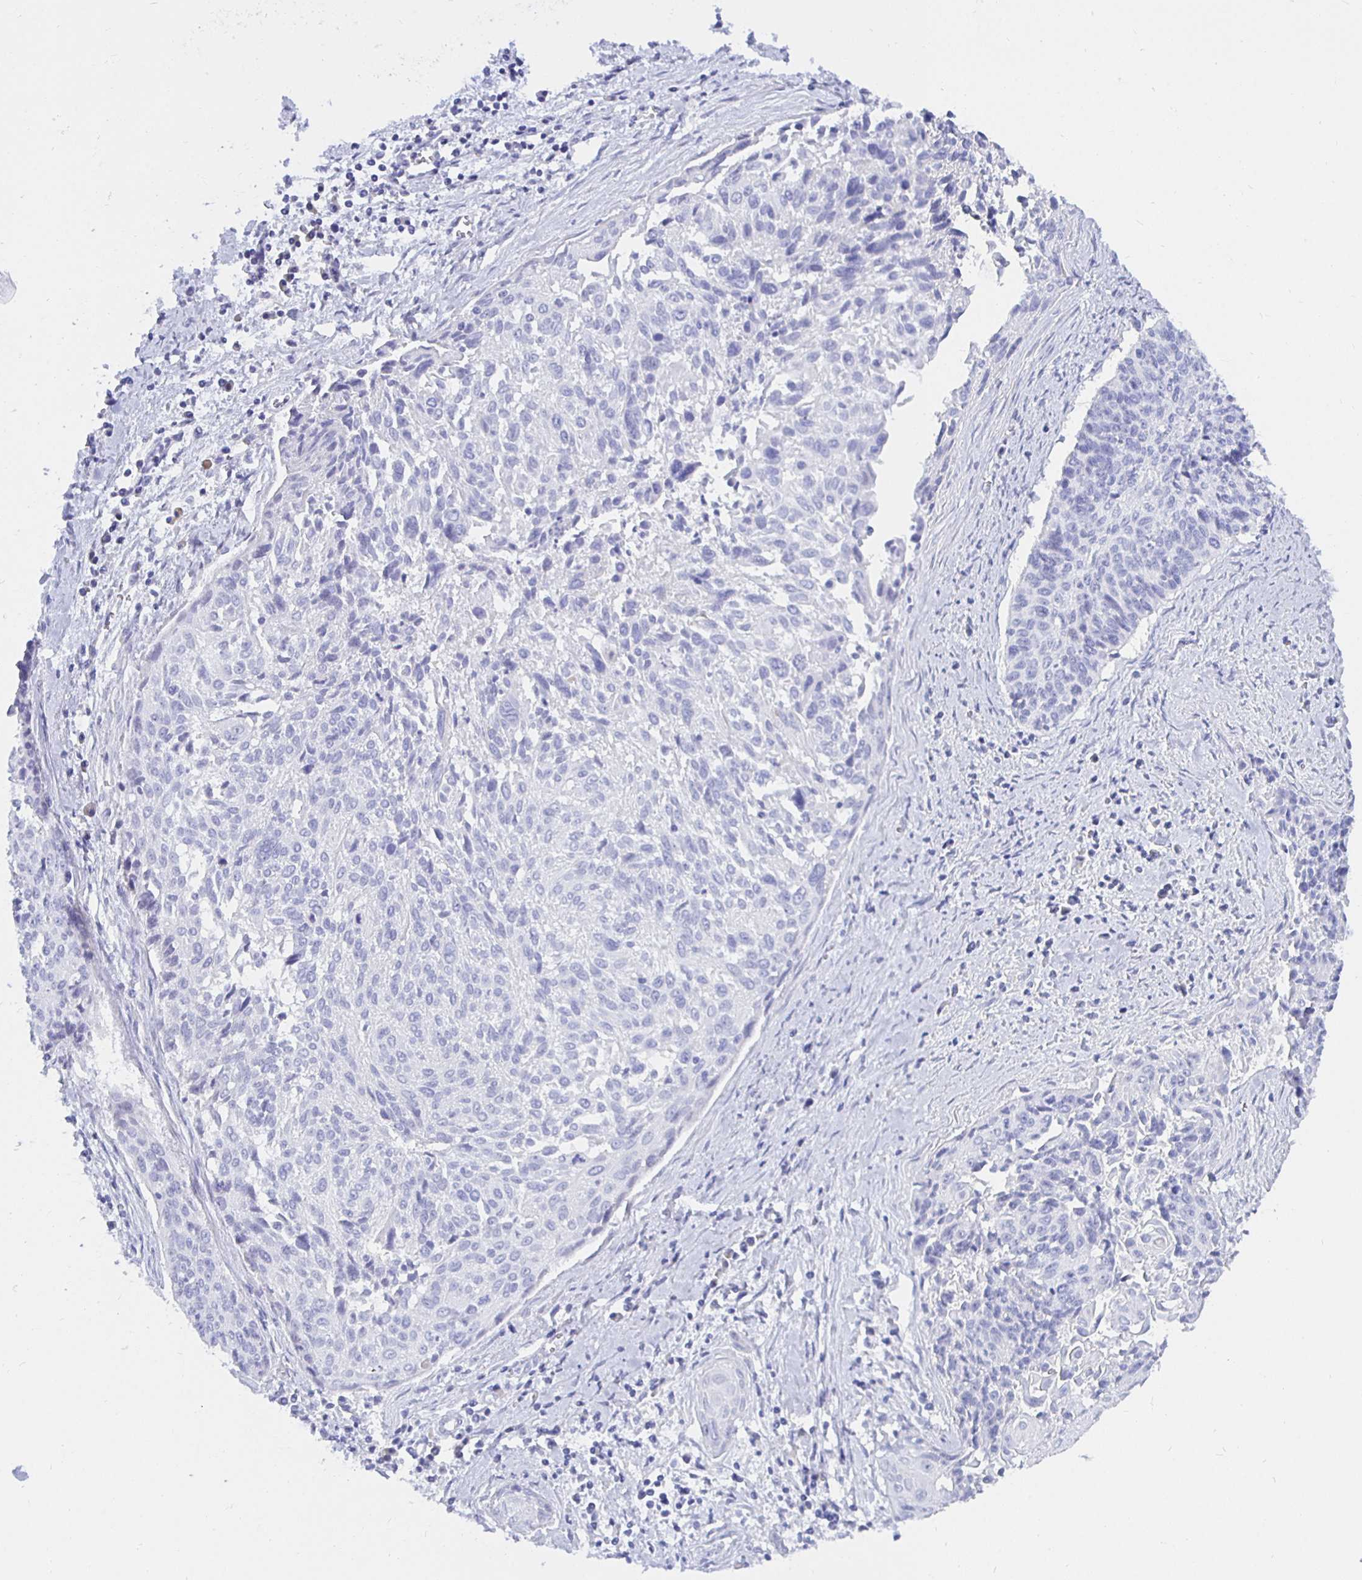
{"staining": {"intensity": "negative", "quantity": "none", "location": "none"}, "tissue": "cervical cancer", "cell_type": "Tumor cells", "image_type": "cancer", "snomed": [{"axis": "morphology", "description": "Squamous cell carcinoma, NOS"}, {"axis": "topography", "description": "Cervix"}], "caption": "DAB immunohistochemical staining of human cervical cancer displays no significant staining in tumor cells.", "gene": "UMOD", "patient": {"sex": "female", "age": 55}}